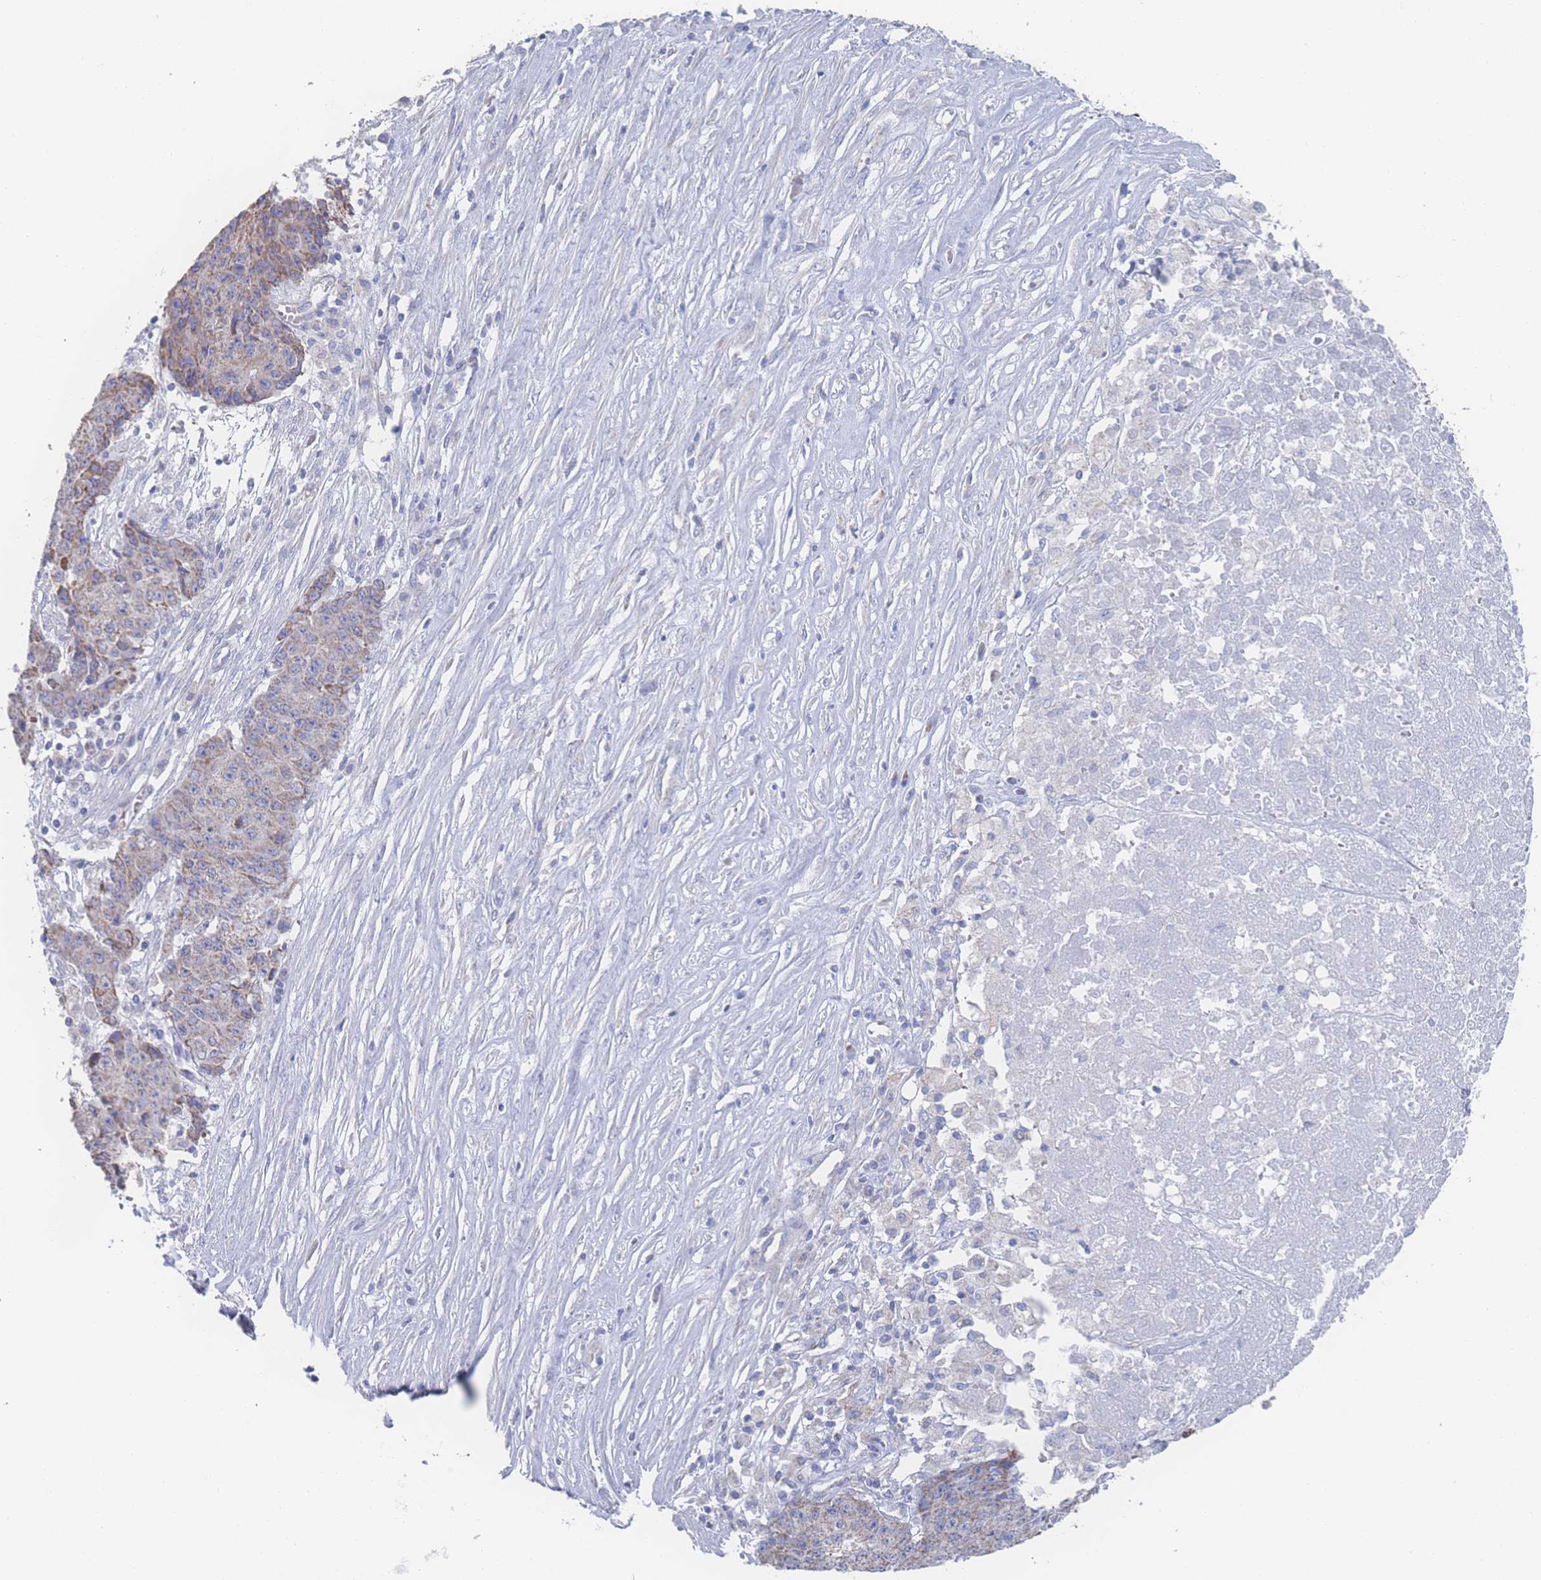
{"staining": {"intensity": "weak", "quantity": "<25%", "location": "cytoplasmic/membranous"}, "tissue": "ovarian cancer", "cell_type": "Tumor cells", "image_type": "cancer", "snomed": [{"axis": "morphology", "description": "Carcinoma, endometroid"}, {"axis": "topography", "description": "Ovary"}], "caption": "Human ovarian cancer stained for a protein using immunohistochemistry (IHC) reveals no expression in tumor cells.", "gene": "SNPH", "patient": {"sex": "female", "age": 42}}